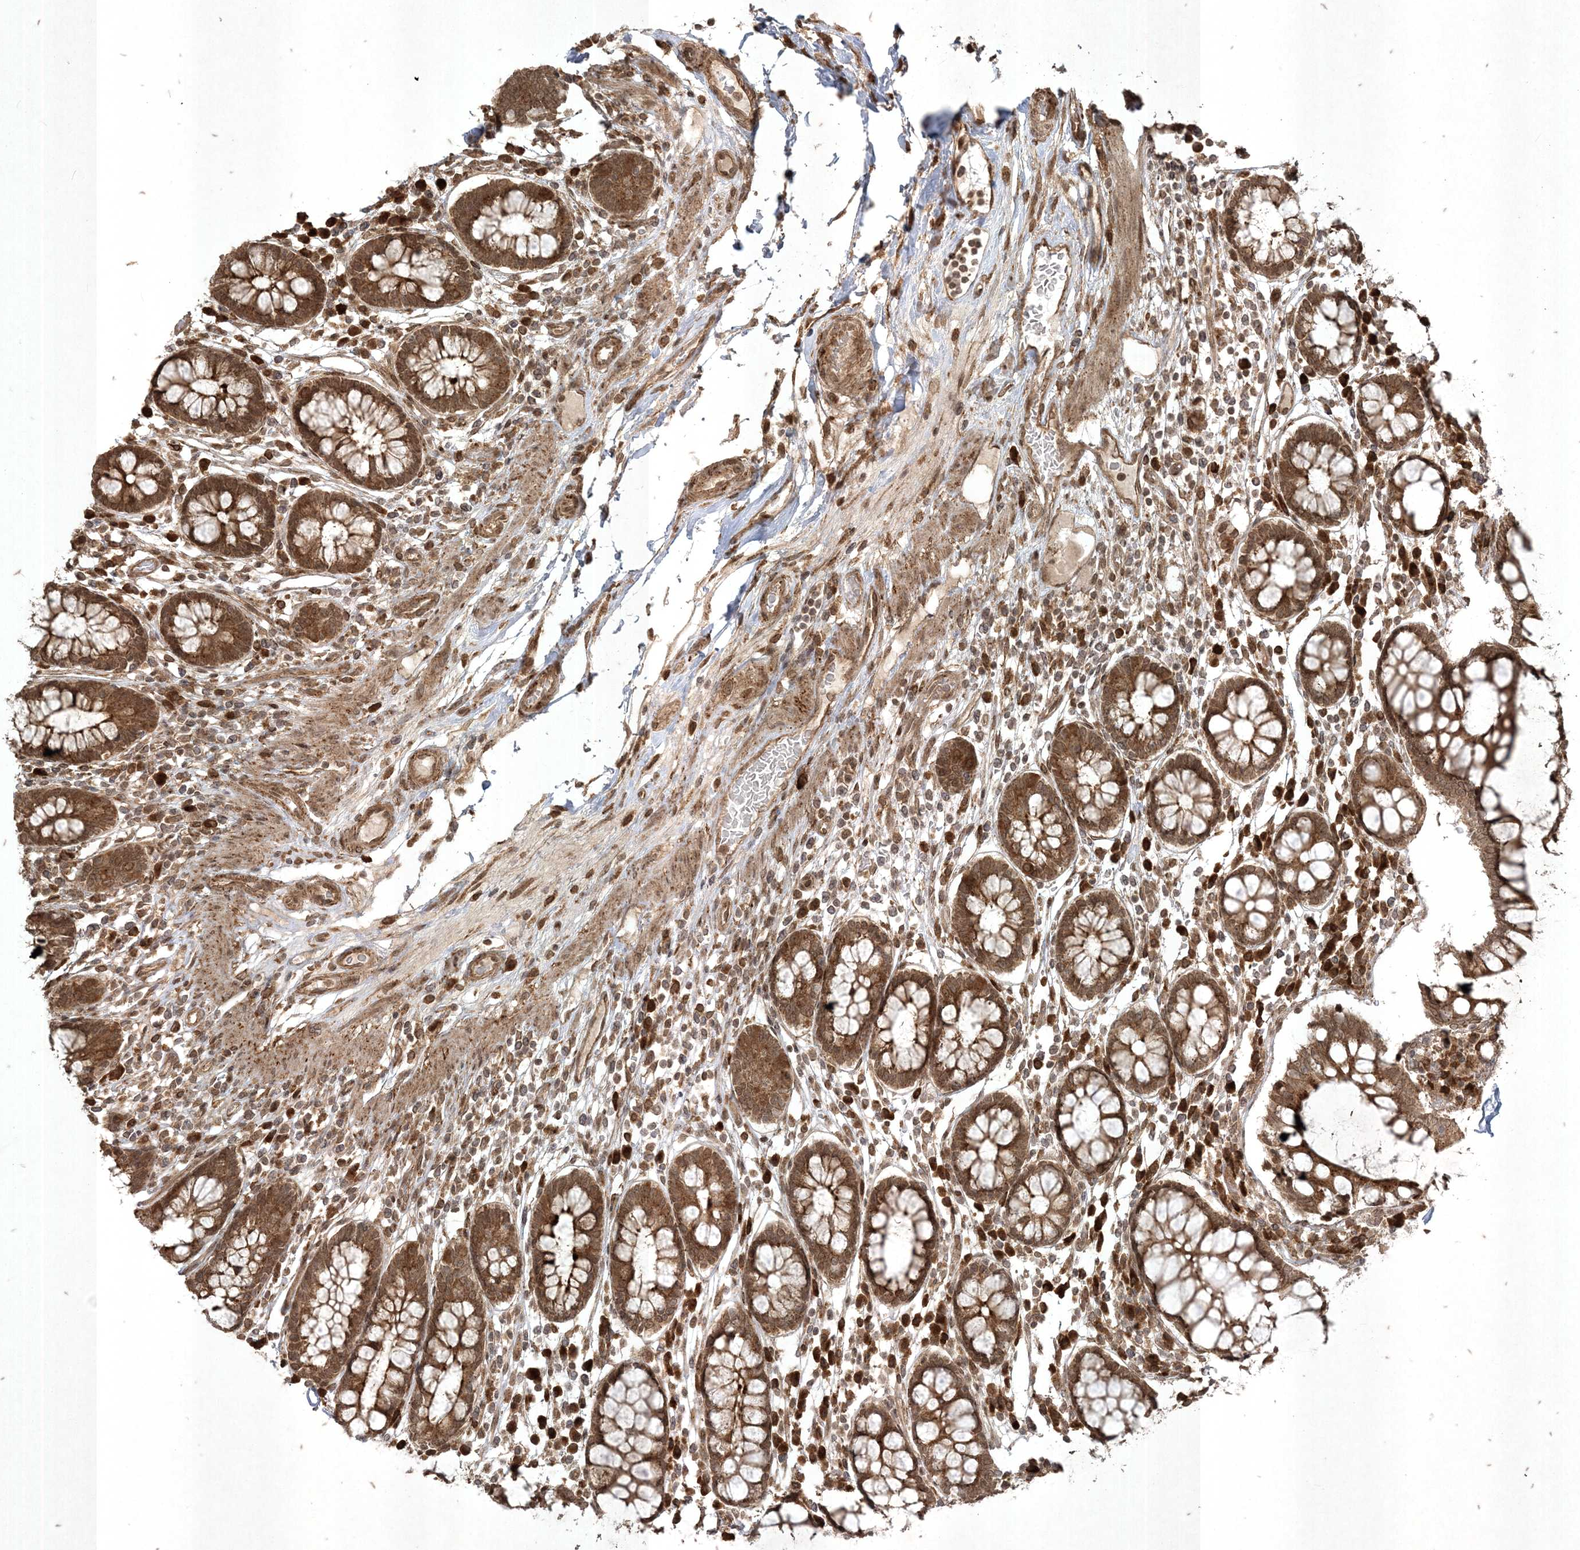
{"staining": {"intensity": "moderate", "quantity": ">75%", "location": "cytoplasmic/membranous"}, "tissue": "colon", "cell_type": "Endothelial cells", "image_type": "normal", "snomed": [{"axis": "morphology", "description": "Normal tissue, NOS"}, {"axis": "topography", "description": "Colon"}], "caption": "Endothelial cells exhibit medium levels of moderate cytoplasmic/membranous positivity in about >75% of cells in unremarkable human colon. The protein of interest is shown in brown color, while the nuclei are stained blue.", "gene": "RRAS", "patient": {"sex": "female", "age": 79}}